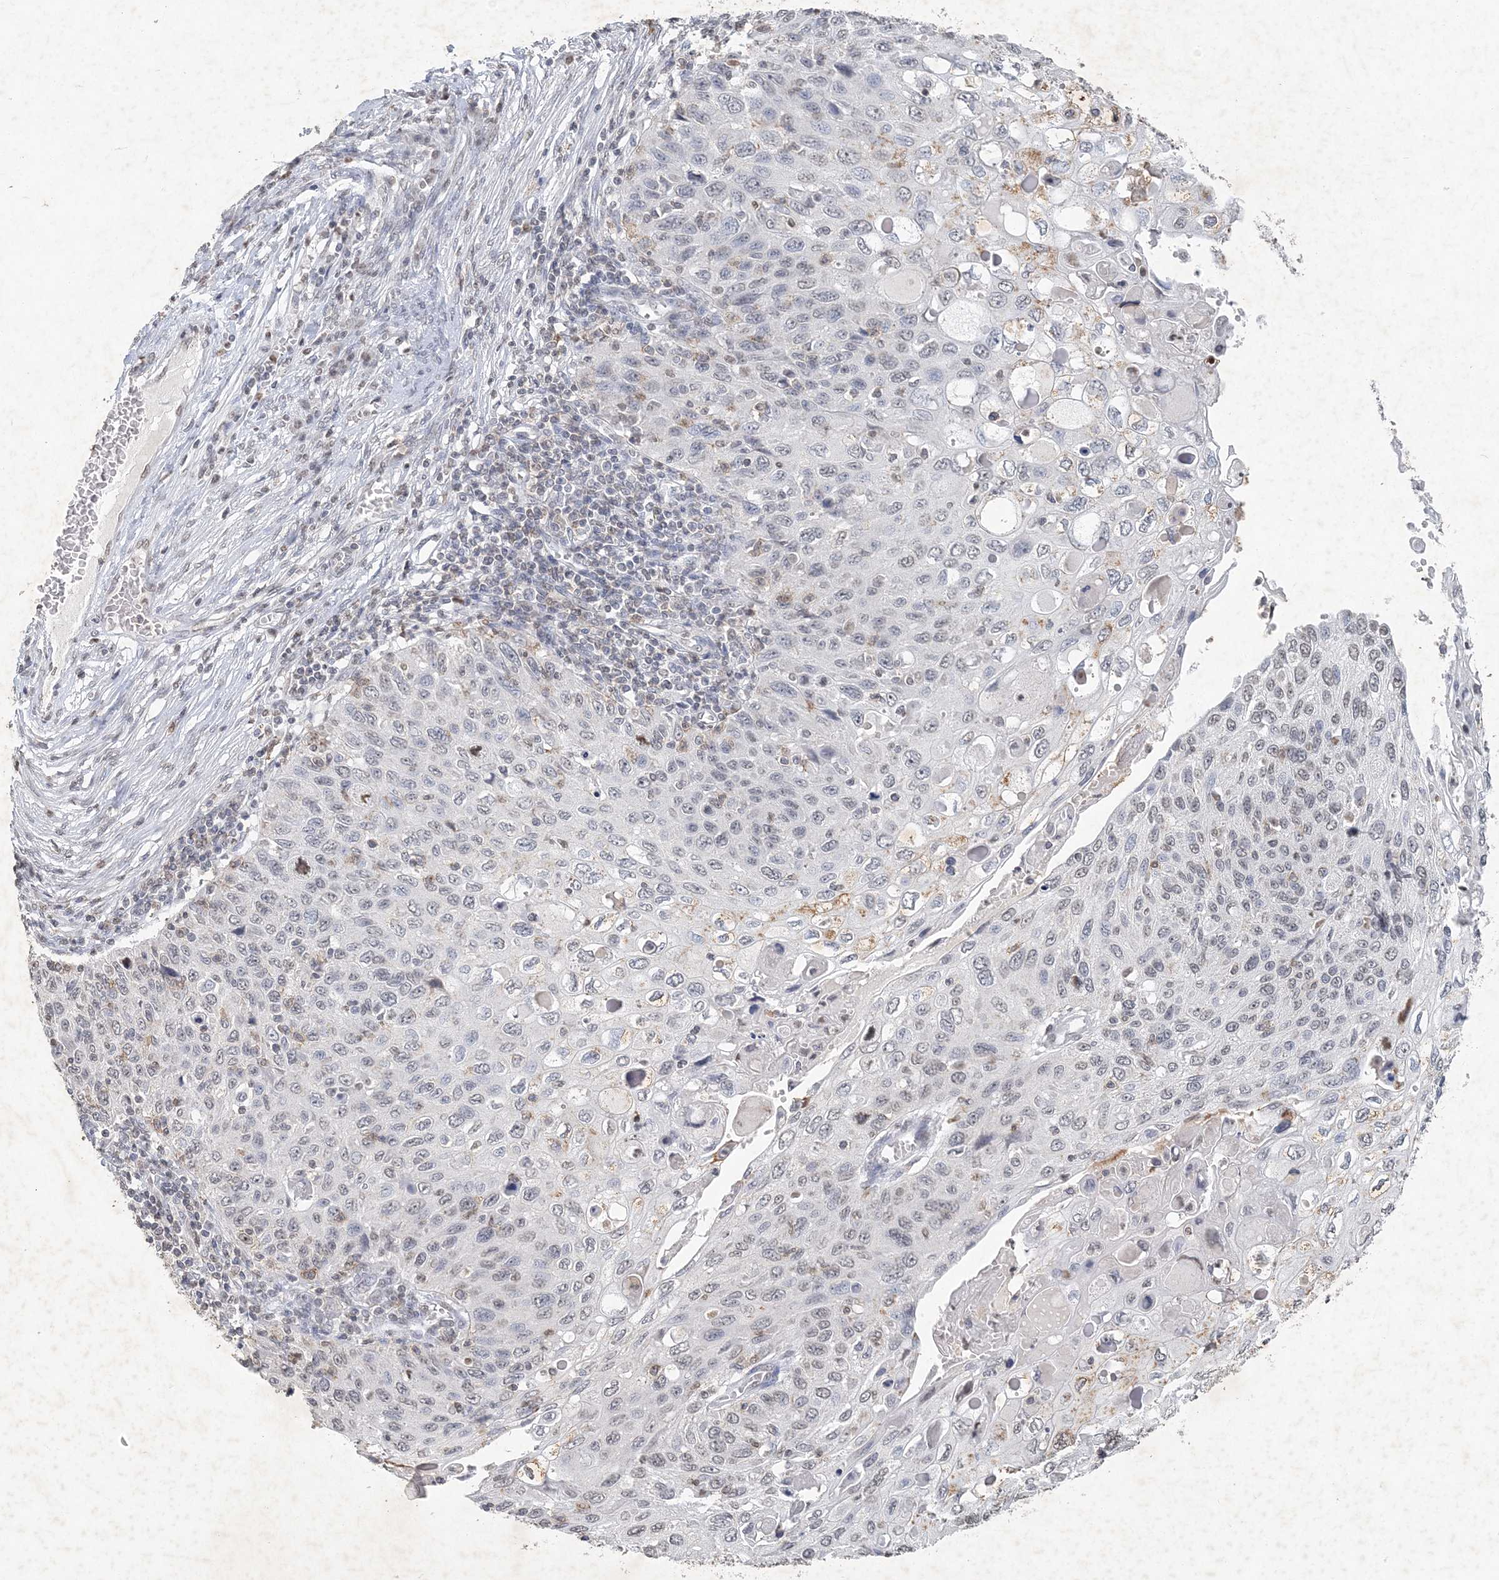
{"staining": {"intensity": "weak", "quantity": "<25%", "location": "nuclear"}, "tissue": "cervical cancer", "cell_type": "Tumor cells", "image_type": "cancer", "snomed": [{"axis": "morphology", "description": "Squamous cell carcinoma, NOS"}, {"axis": "topography", "description": "Cervix"}], "caption": "Immunohistochemical staining of cervical cancer demonstrates no significant positivity in tumor cells.", "gene": "PDCD1", "patient": {"sex": "female", "age": 70}}